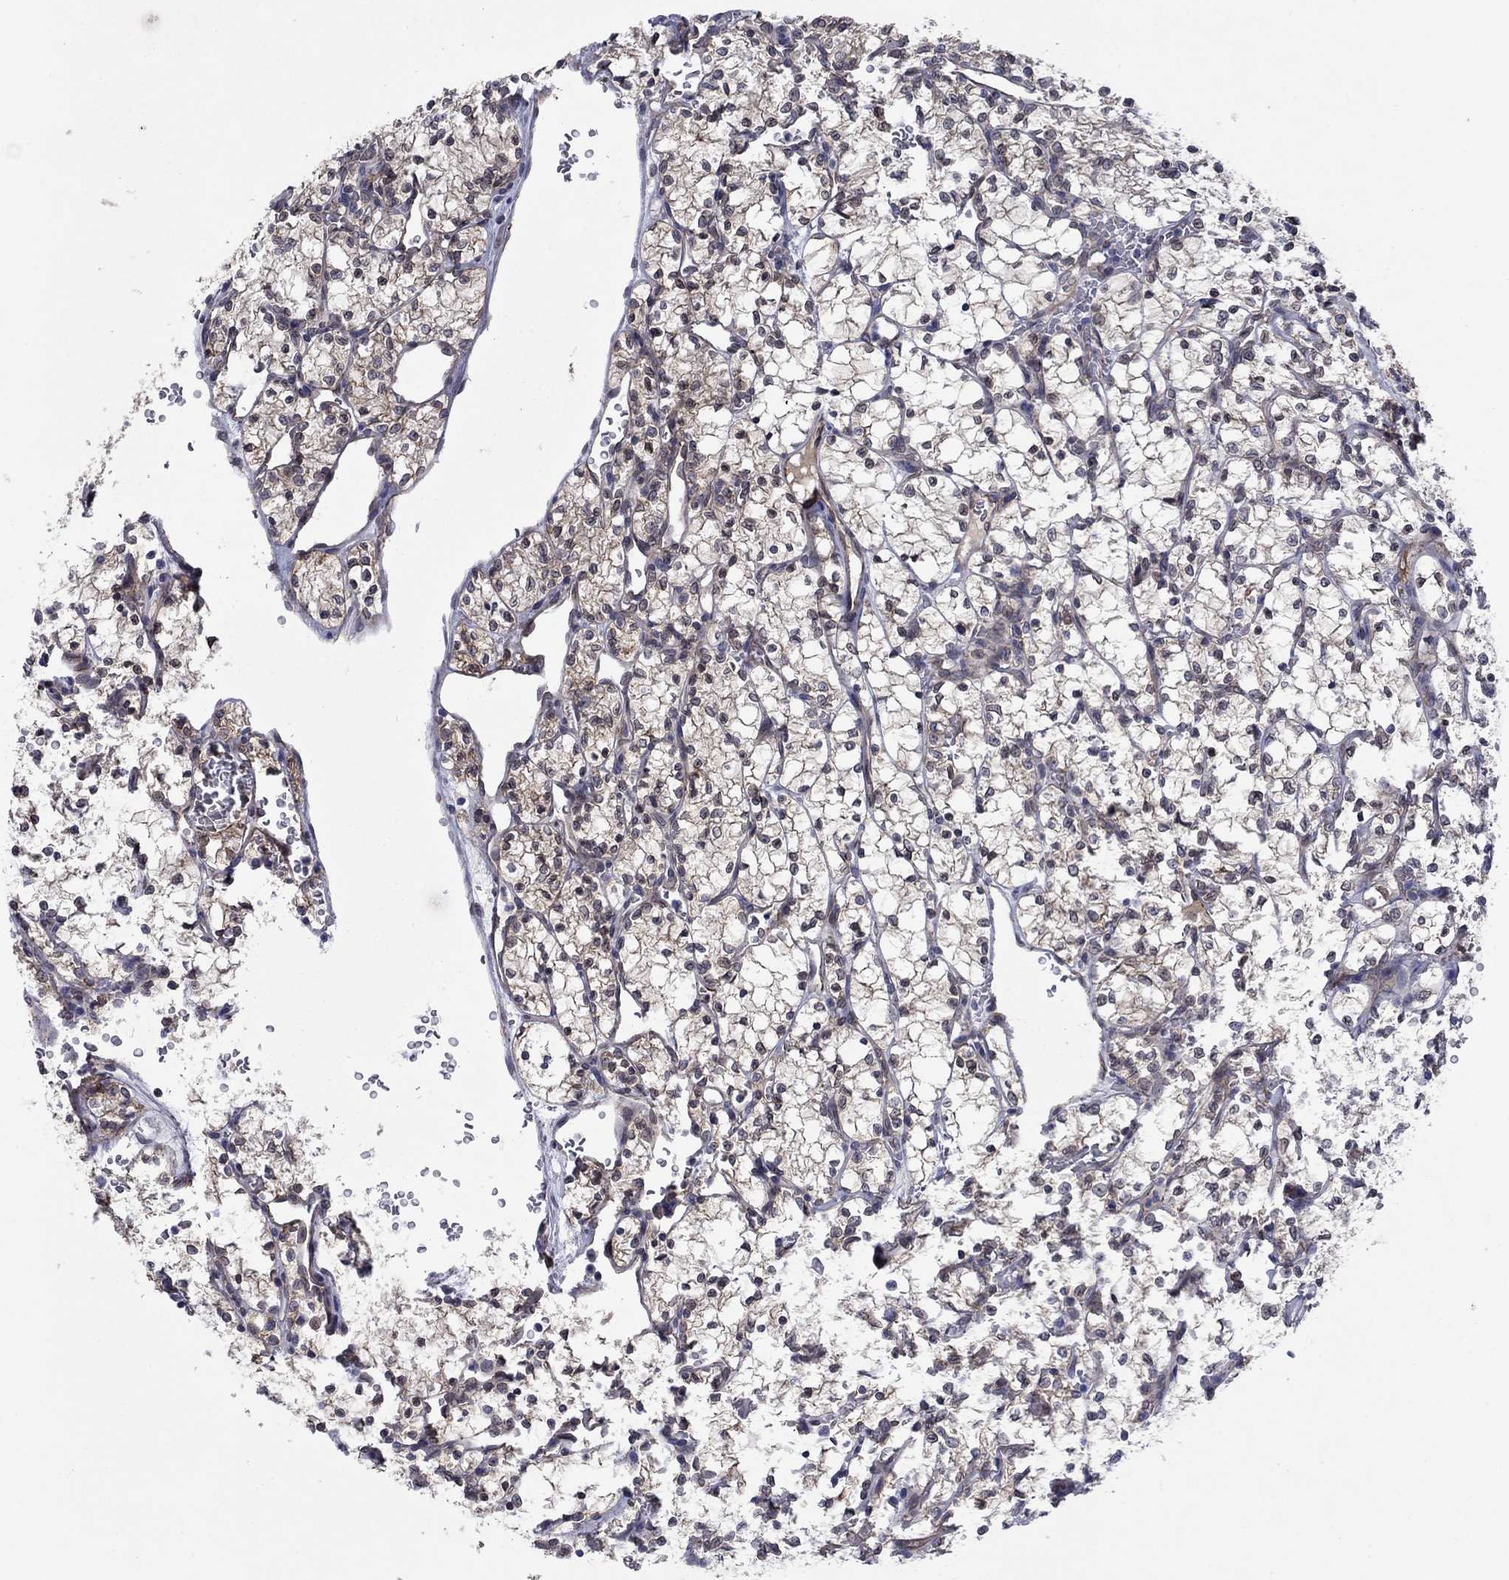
{"staining": {"intensity": "negative", "quantity": "none", "location": "none"}, "tissue": "renal cancer", "cell_type": "Tumor cells", "image_type": "cancer", "snomed": [{"axis": "morphology", "description": "Adenocarcinoma, NOS"}, {"axis": "topography", "description": "Kidney"}], "caption": "Renal adenocarcinoma was stained to show a protein in brown. There is no significant positivity in tumor cells.", "gene": "EMC9", "patient": {"sex": "female", "age": 69}}